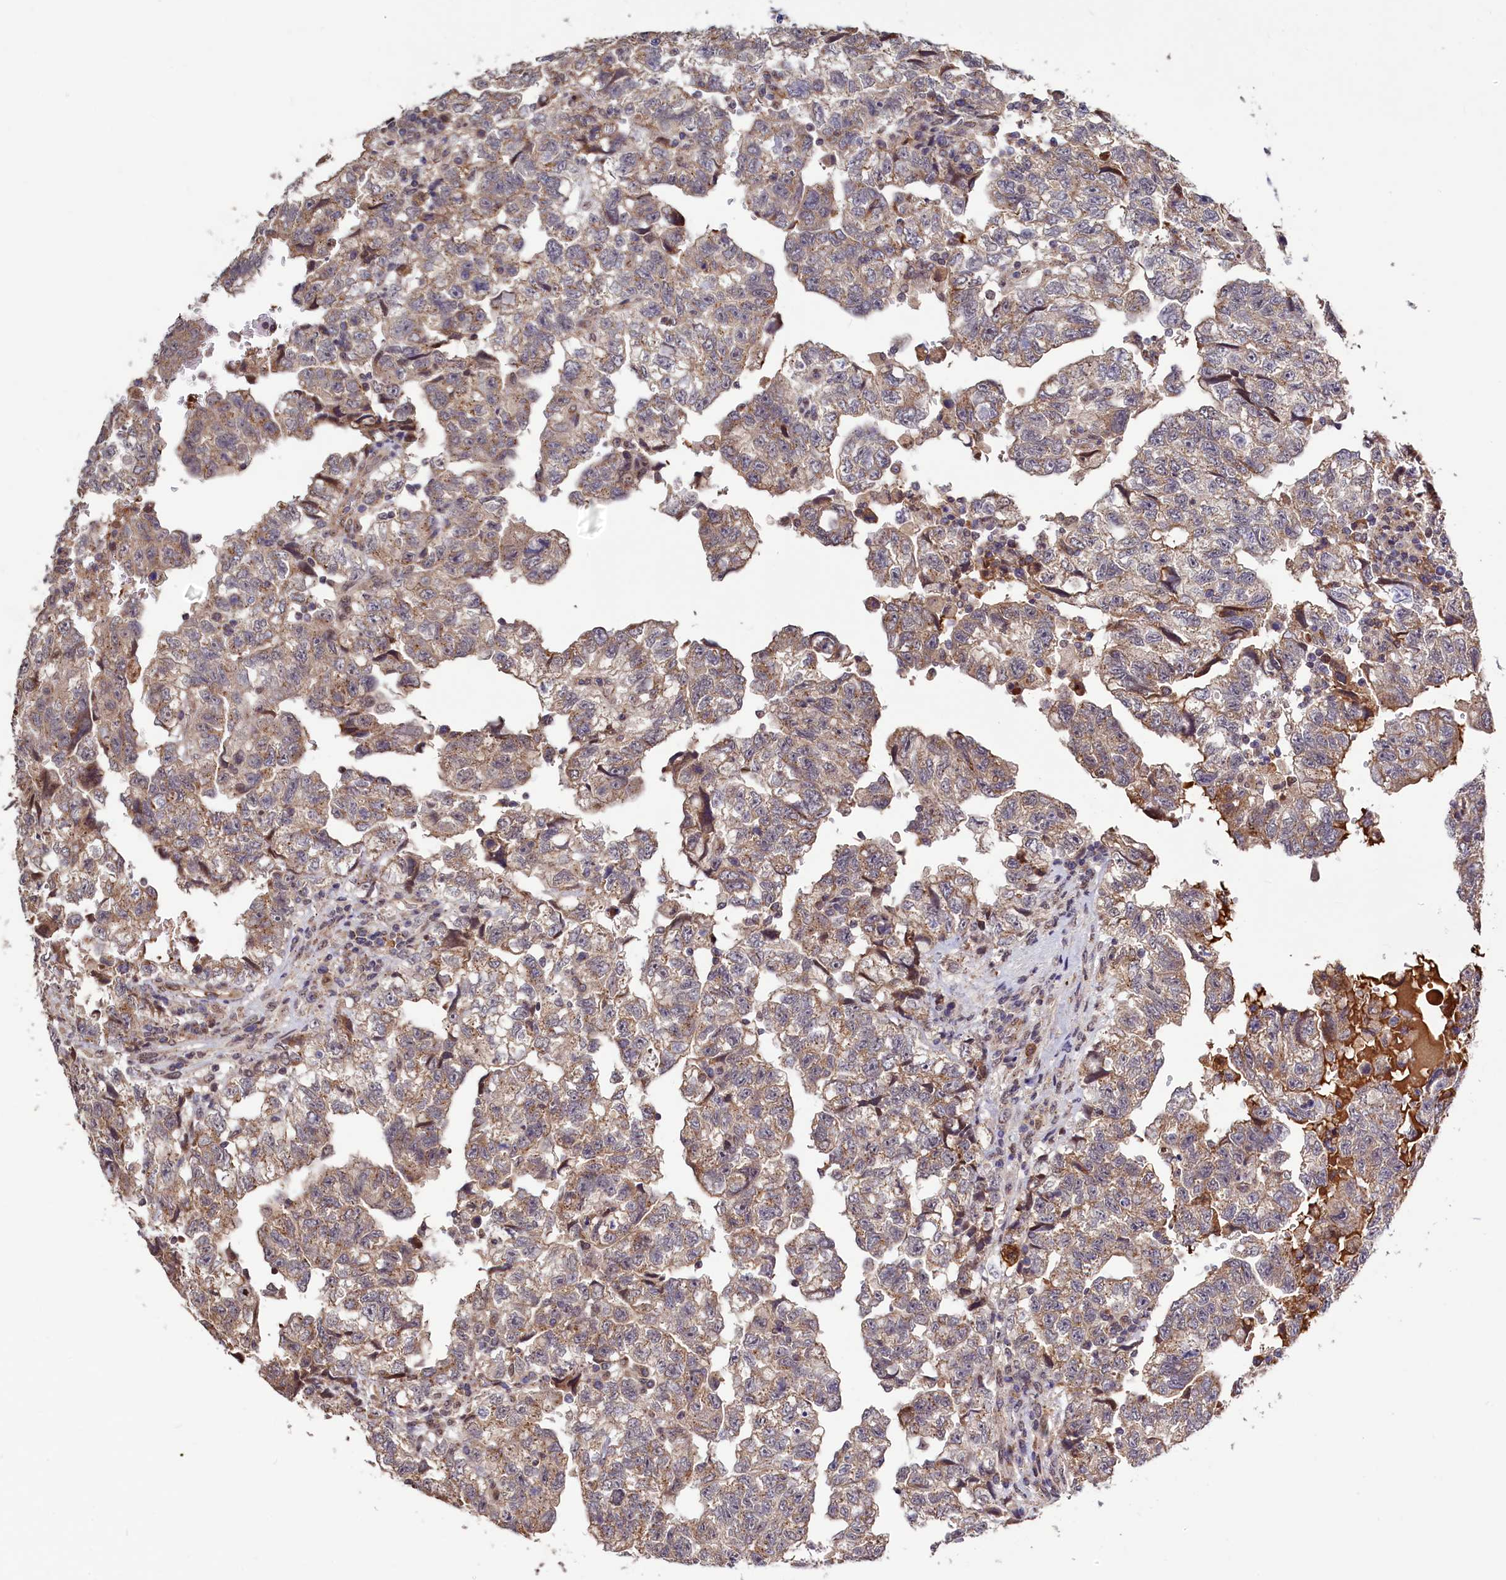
{"staining": {"intensity": "weak", "quantity": ">75%", "location": "cytoplasmic/membranous"}, "tissue": "testis cancer", "cell_type": "Tumor cells", "image_type": "cancer", "snomed": [{"axis": "morphology", "description": "Carcinoma, Embryonal, NOS"}, {"axis": "topography", "description": "Testis"}], "caption": "Human testis cancer stained for a protein (brown) demonstrates weak cytoplasmic/membranous positive expression in approximately >75% of tumor cells.", "gene": "SEC24C", "patient": {"sex": "male", "age": 36}}